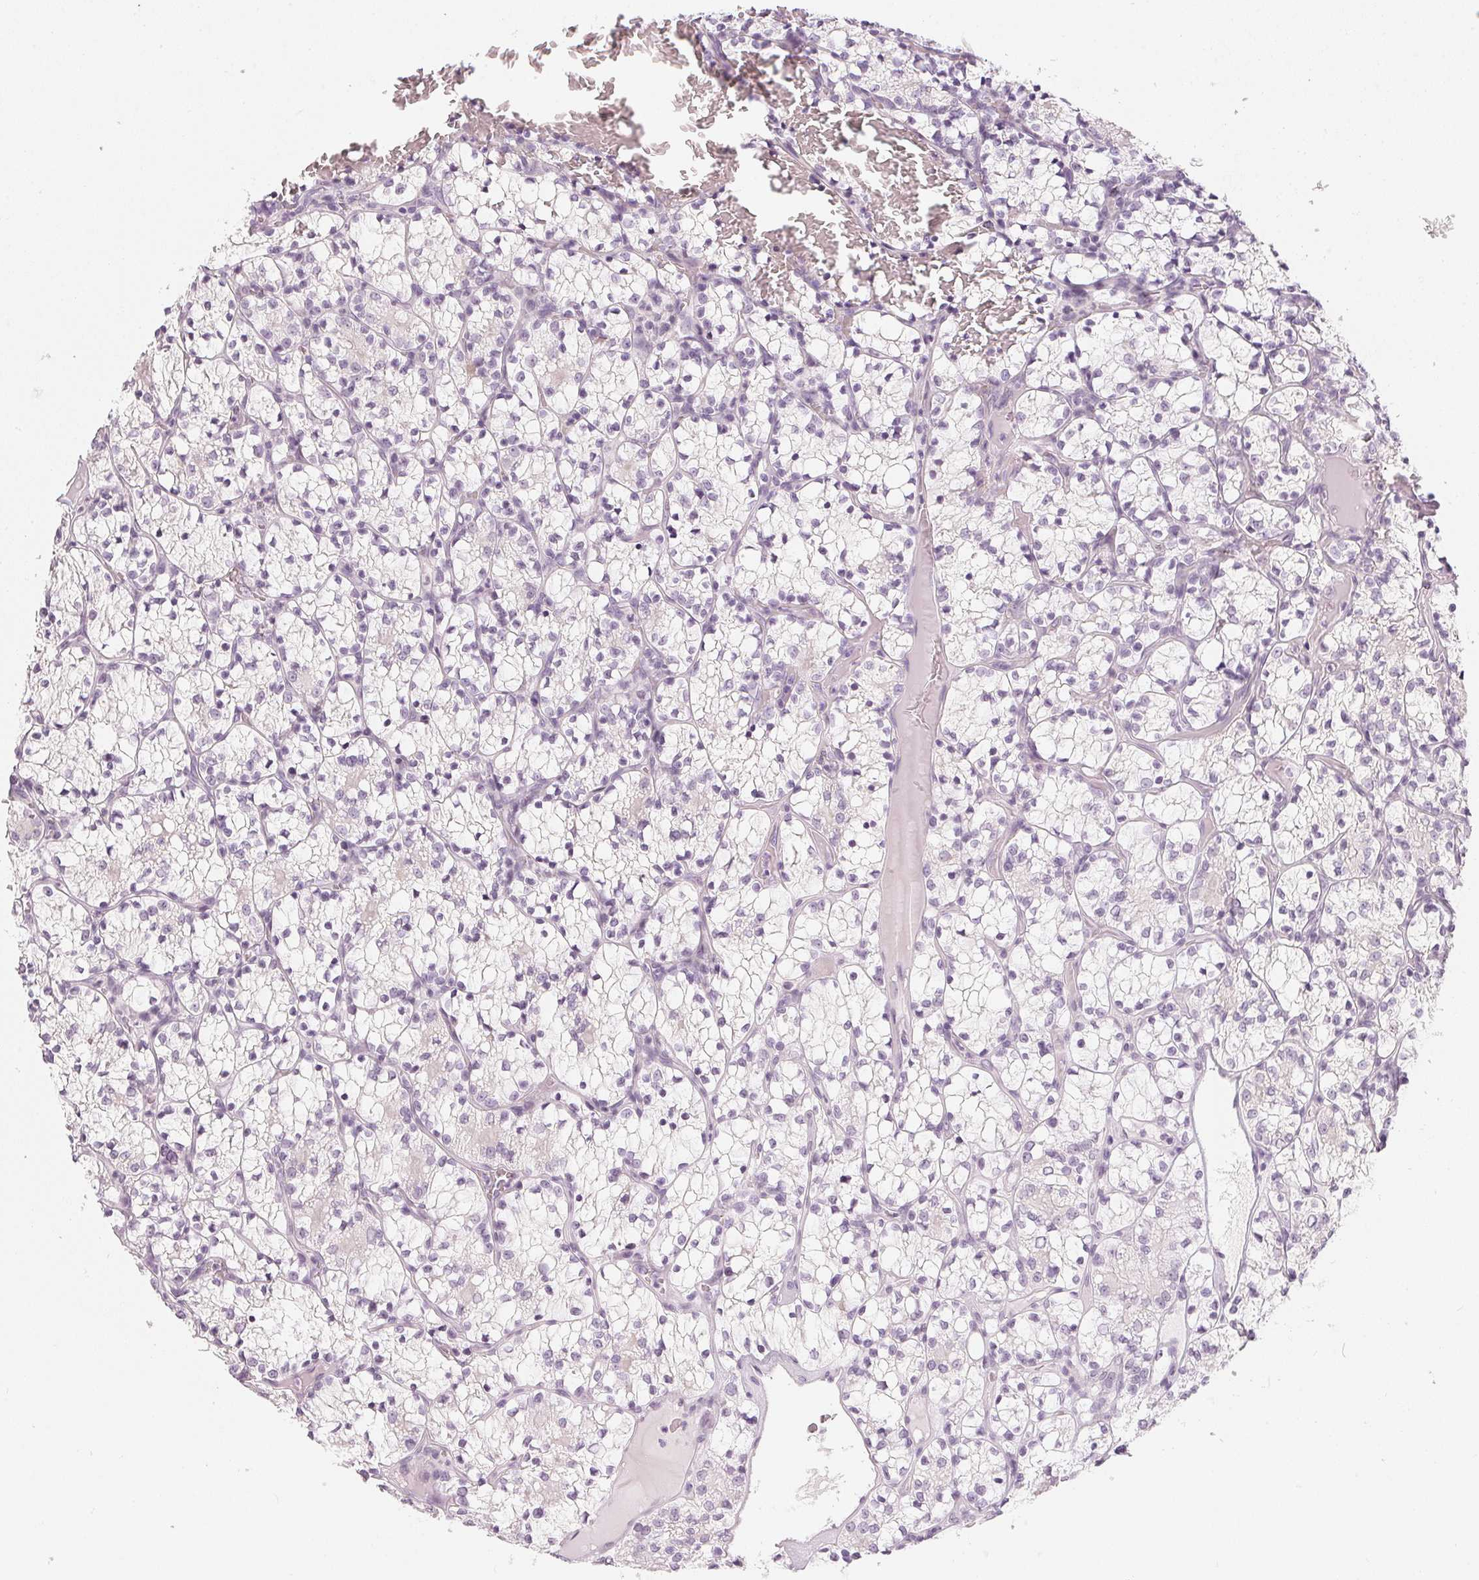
{"staining": {"intensity": "negative", "quantity": "none", "location": "none"}, "tissue": "renal cancer", "cell_type": "Tumor cells", "image_type": "cancer", "snomed": [{"axis": "morphology", "description": "Adenocarcinoma, NOS"}, {"axis": "topography", "description": "Kidney"}], "caption": "The IHC image has no significant staining in tumor cells of adenocarcinoma (renal) tissue.", "gene": "CHST4", "patient": {"sex": "female", "age": 69}}